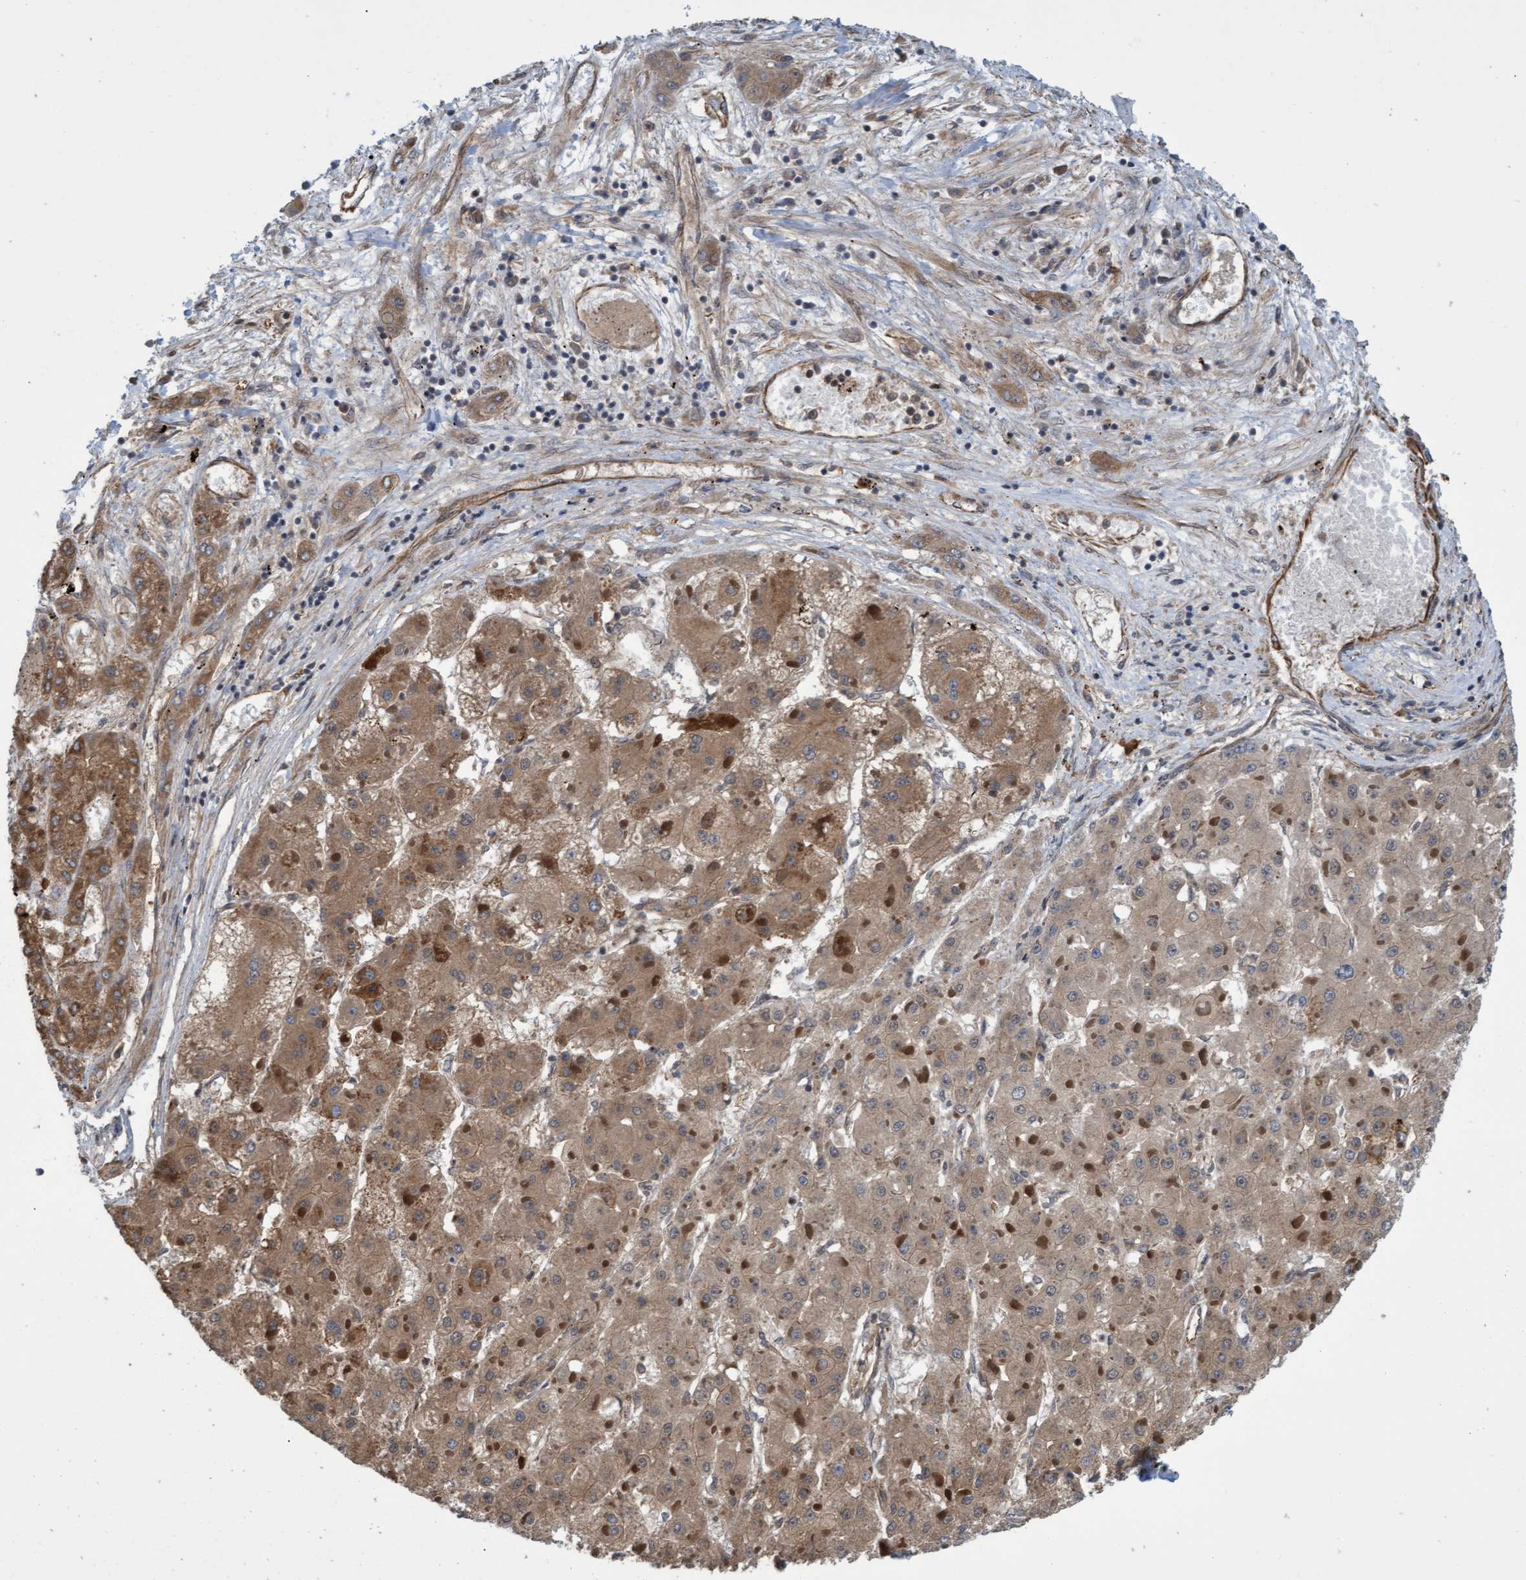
{"staining": {"intensity": "moderate", "quantity": ">75%", "location": "cytoplasmic/membranous"}, "tissue": "liver cancer", "cell_type": "Tumor cells", "image_type": "cancer", "snomed": [{"axis": "morphology", "description": "Carcinoma, Hepatocellular, NOS"}, {"axis": "topography", "description": "Liver"}], "caption": "Moderate cytoplasmic/membranous protein expression is present in approximately >75% of tumor cells in liver cancer.", "gene": "TNFRSF10B", "patient": {"sex": "female", "age": 73}}